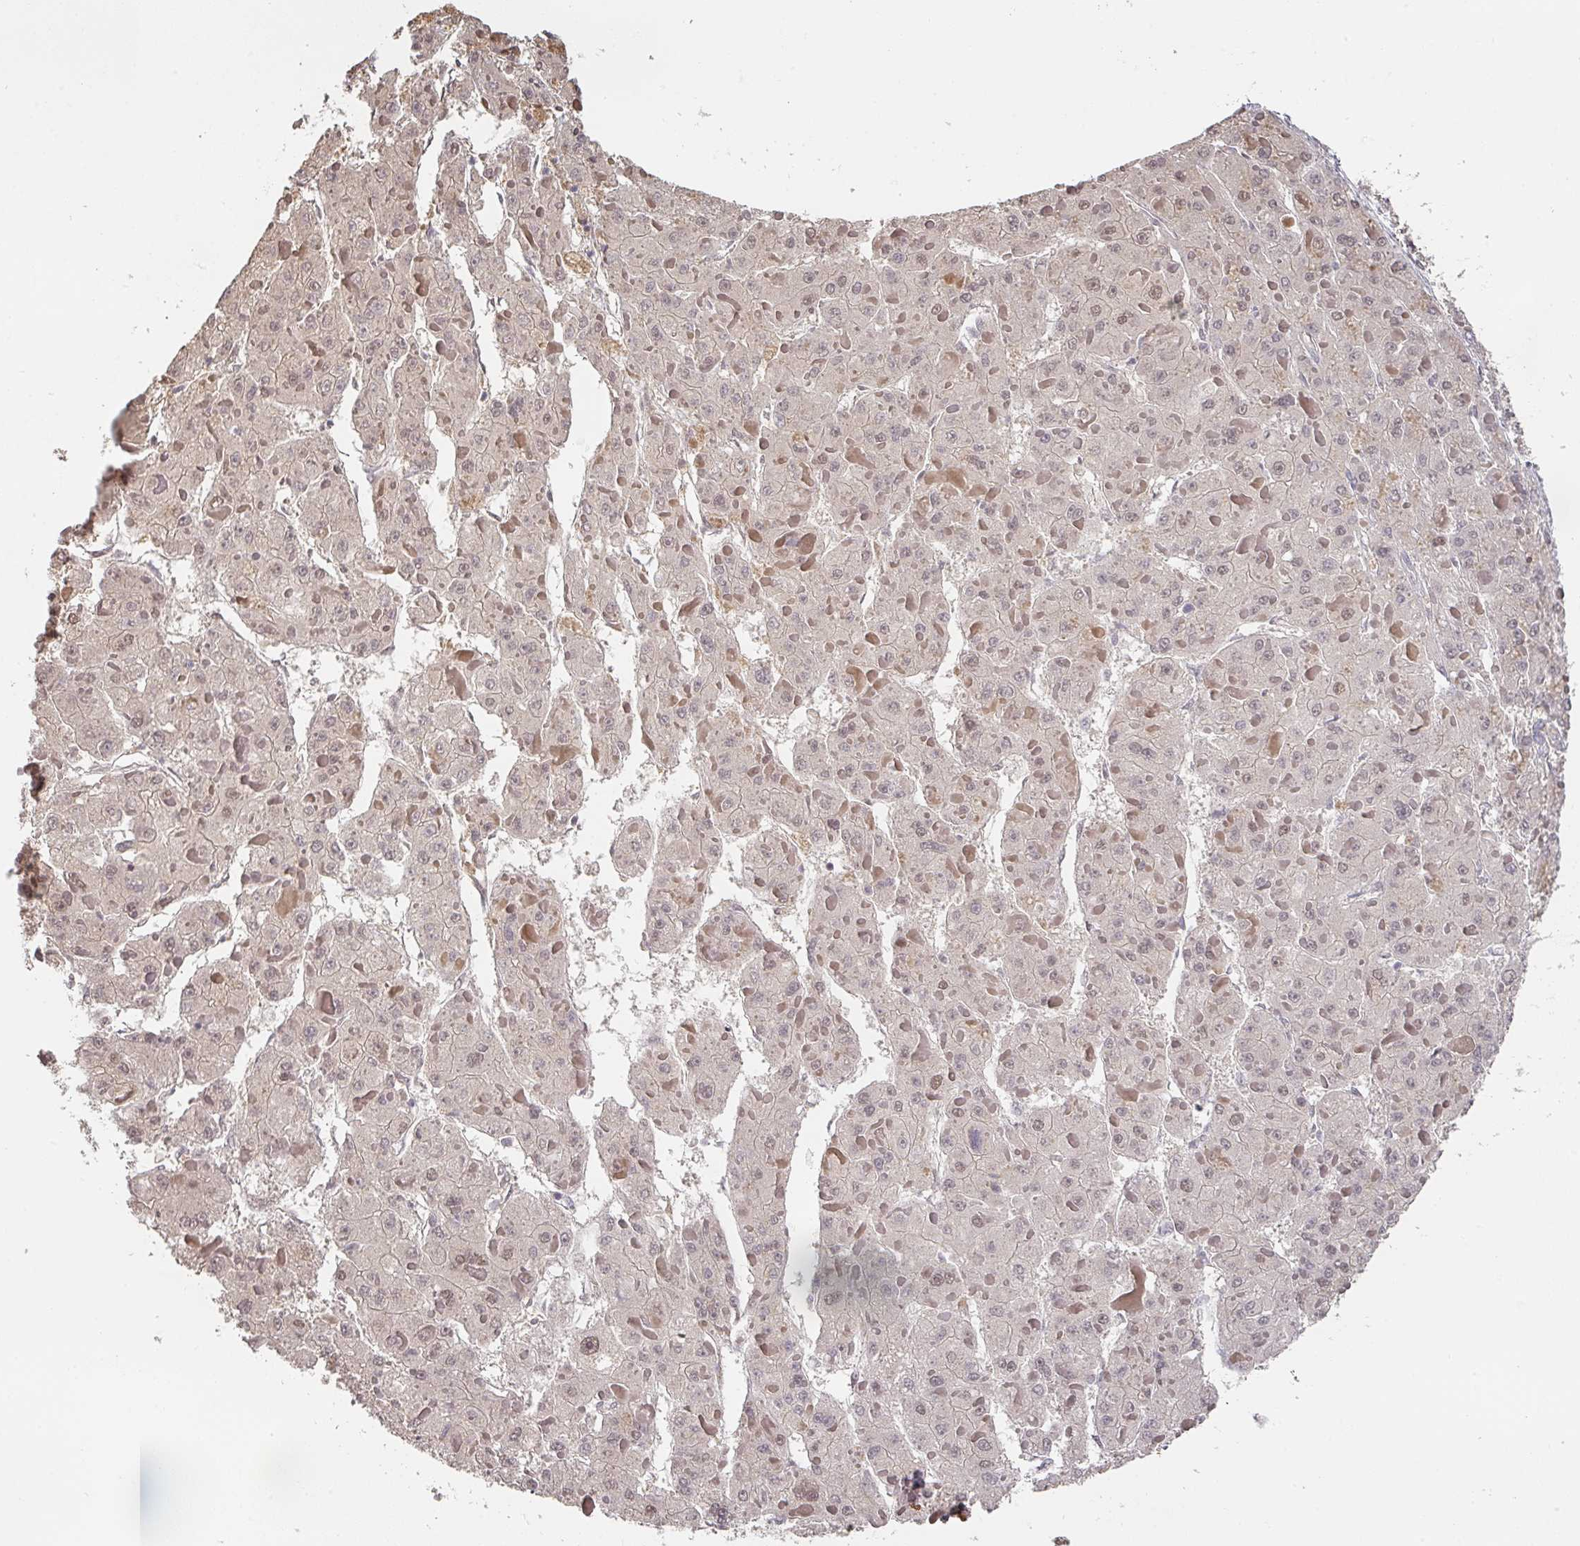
{"staining": {"intensity": "weak", "quantity": "25%-75%", "location": "nuclear"}, "tissue": "liver cancer", "cell_type": "Tumor cells", "image_type": "cancer", "snomed": [{"axis": "morphology", "description": "Carcinoma, Hepatocellular, NOS"}, {"axis": "topography", "description": "Liver"}], "caption": "Immunohistochemical staining of human liver hepatocellular carcinoma reveals low levels of weak nuclear positivity in approximately 25%-75% of tumor cells. The staining is performed using DAB (3,3'-diaminobenzidine) brown chromogen to label protein expression. The nuclei are counter-stained blue using hematoxylin.", "gene": "FOXN4", "patient": {"sex": "female", "age": 73}}